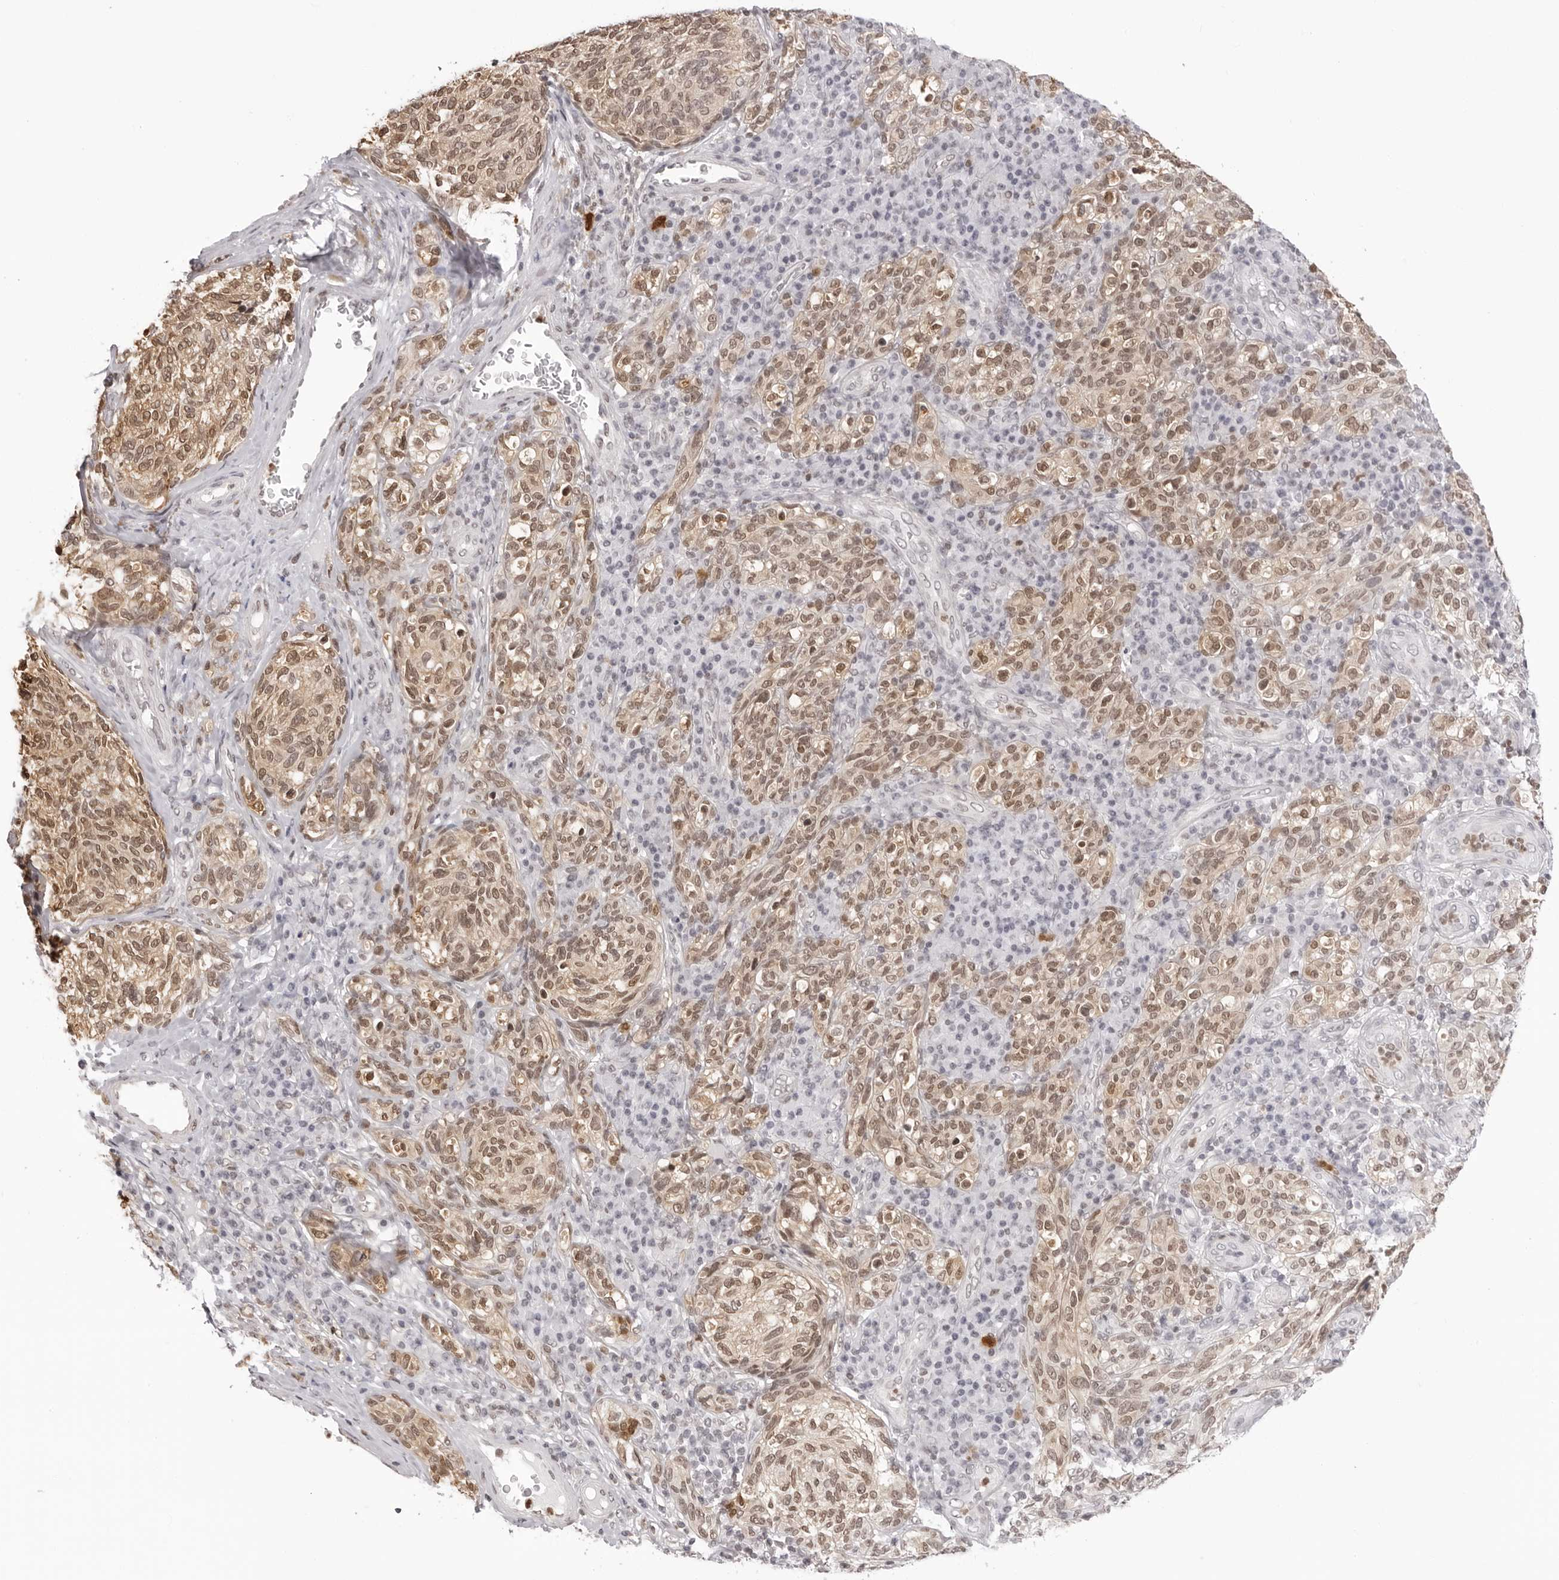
{"staining": {"intensity": "moderate", "quantity": ">75%", "location": "nuclear"}, "tissue": "melanoma", "cell_type": "Tumor cells", "image_type": "cancer", "snomed": [{"axis": "morphology", "description": "Malignant melanoma, NOS"}, {"axis": "topography", "description": "Skin"}], "caption": "Tumor cells show moderate nuclear positivity in approximately >75% of cells in malignant melanoma.", "gene": "HSPA4", "patient": {"sex": "female", "age": 73}}